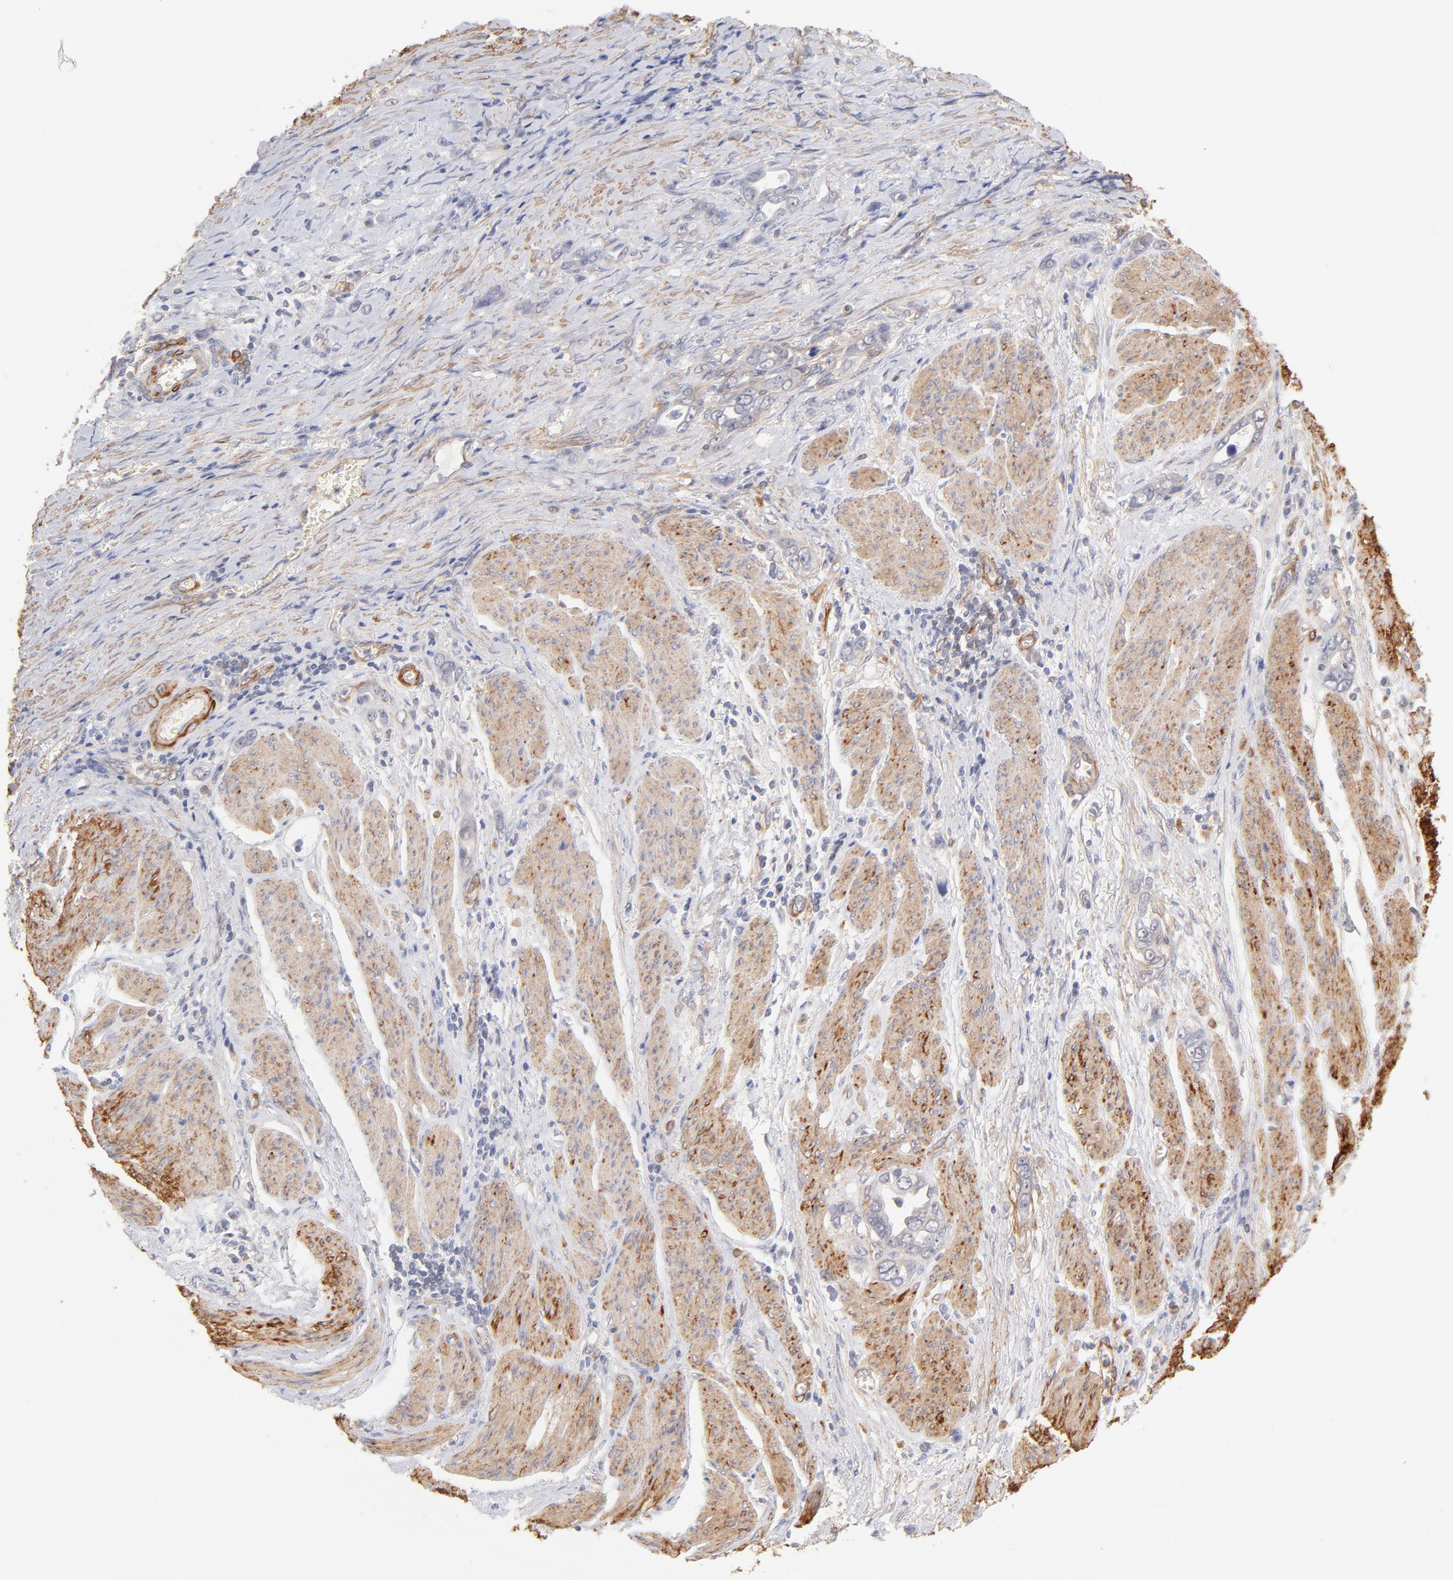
{"staining": {"intensity": "negative", "quantity": "none", "location": "none"}, "tissue": "stomach cancer", "cell_type": "Tumor cells", "image_type": "cancer", "snomed": [{"axis": "morphology", "description": "Adenocarcinoma, NOS"}, {"axis": "topography", "description": "Stomach"}], "caption": "This is an immunohistochemistry histopathology image of human stomach adenocarcinoma. There is no expression in tumor cells.", "gene": "LDLRAP1", "patient": {"sex": "male", "age": 78}}